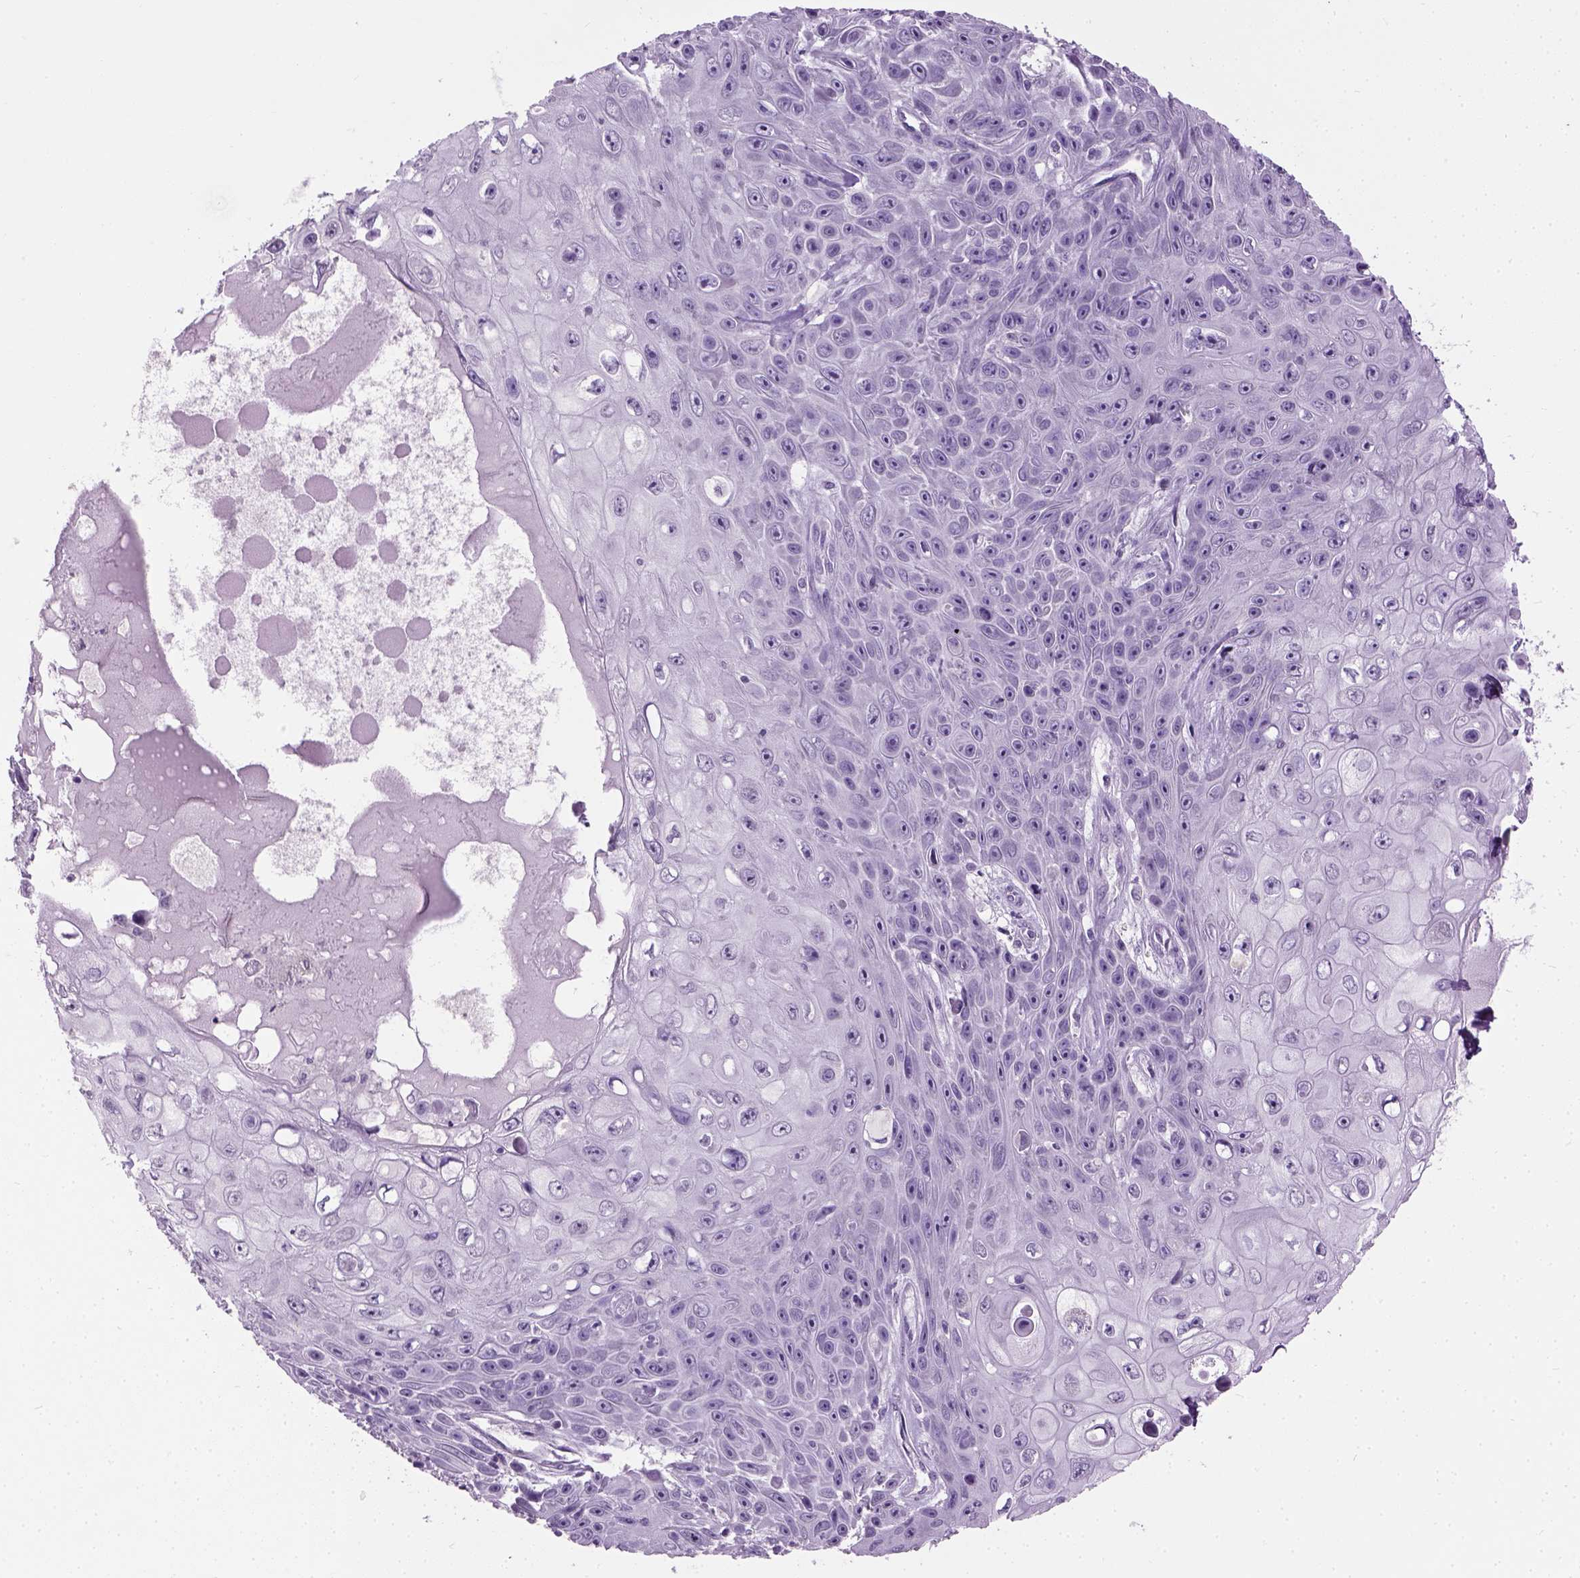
{"staining": {"intensity": "negative", "quantity": "none", "location": "none"}, "tissue": "skin cancer", "cell_type": "Tumor cells", "image_type": "cancer", "snomed": [{"axis": "morphology", "description": "Squamous cell carcinoma, NOS"}, {"axis": "topography", "description": "Skin"}], "caption": "This is an immunohistochemistry photomicrograph of human skin squamous cell carcinoma. There is no positivity in tumor cells.", "gene": "GABRB2", "patient": {"sex": "male", "age": 82}}